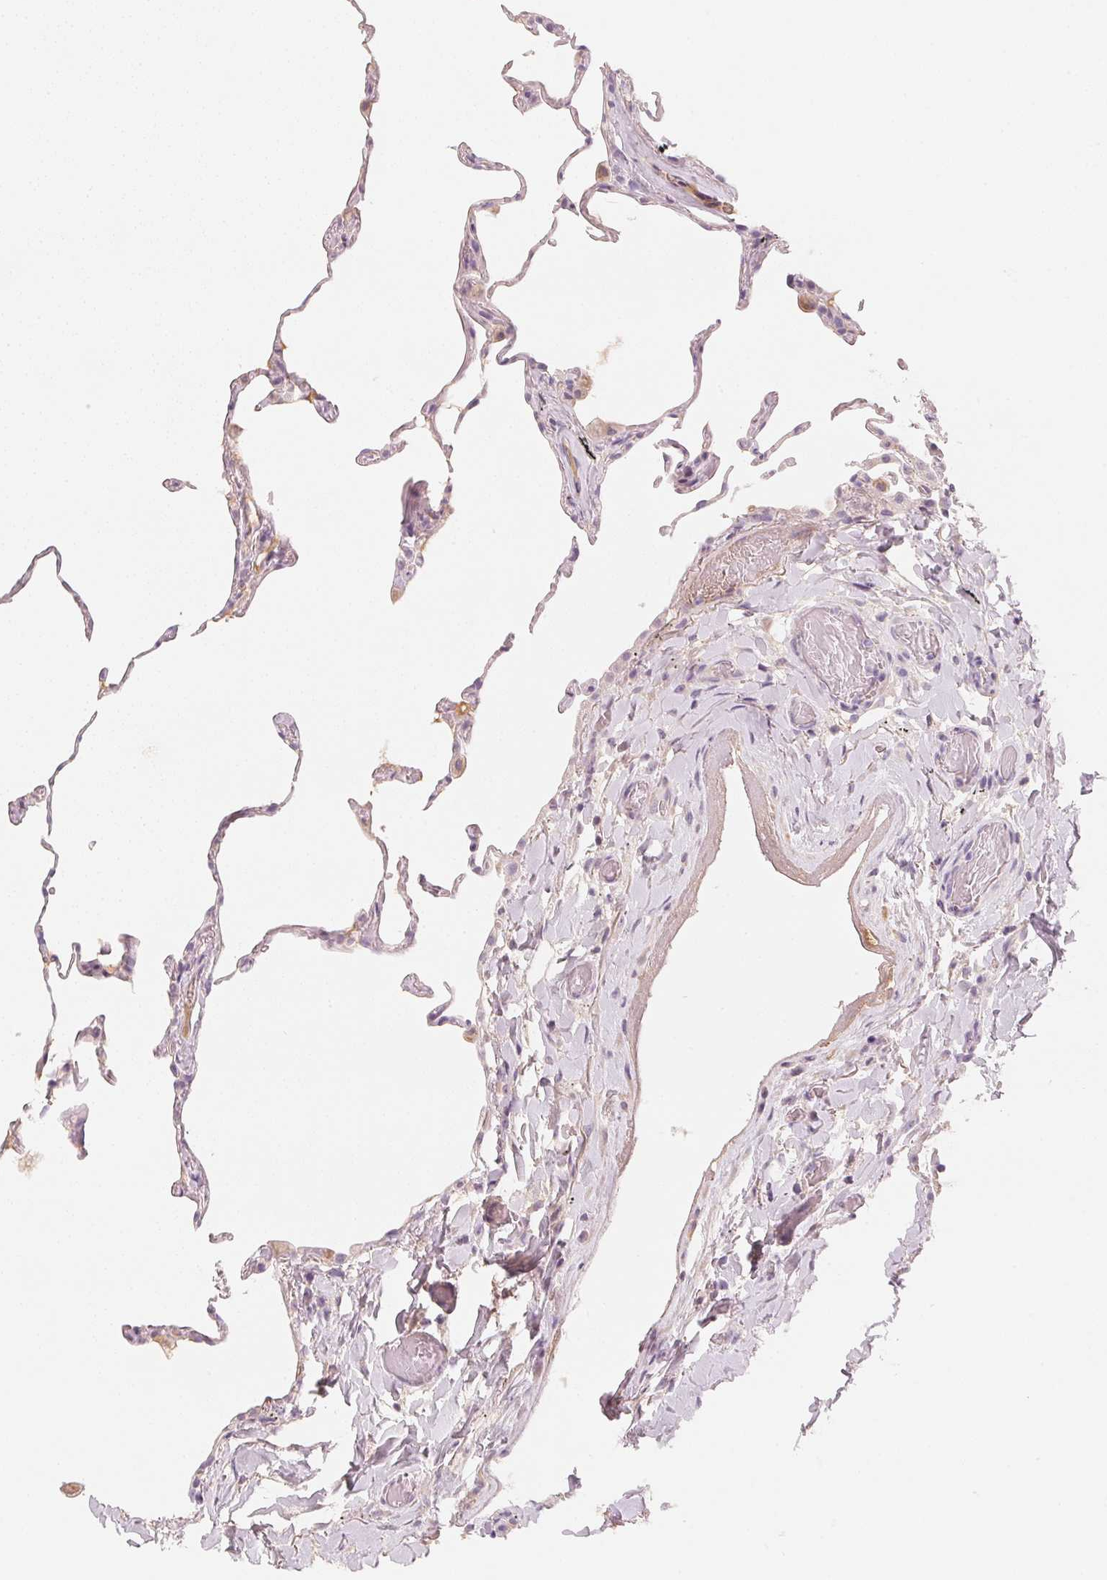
{"staining": {"intensity": "negative", "quantity": "none", "location": "none"}, "tissue": "lung", "cell_type": "Alveolar cells", "image_type": "normal", "snomed": [{"axis": "morphology", "description": "Normal tissue, NOS"}, {"axis": "topography", "description": "Lung"}], "caption": "IHC image of benign human lung stained for a protein (brown), which shows no expression in alveolar cells. The staining is performed using DAB brown chromogen with nuclei counter-stained in using hematoxylin.", "gene": "CFHR2", "patient": {"sex": "female", "age": 57}}